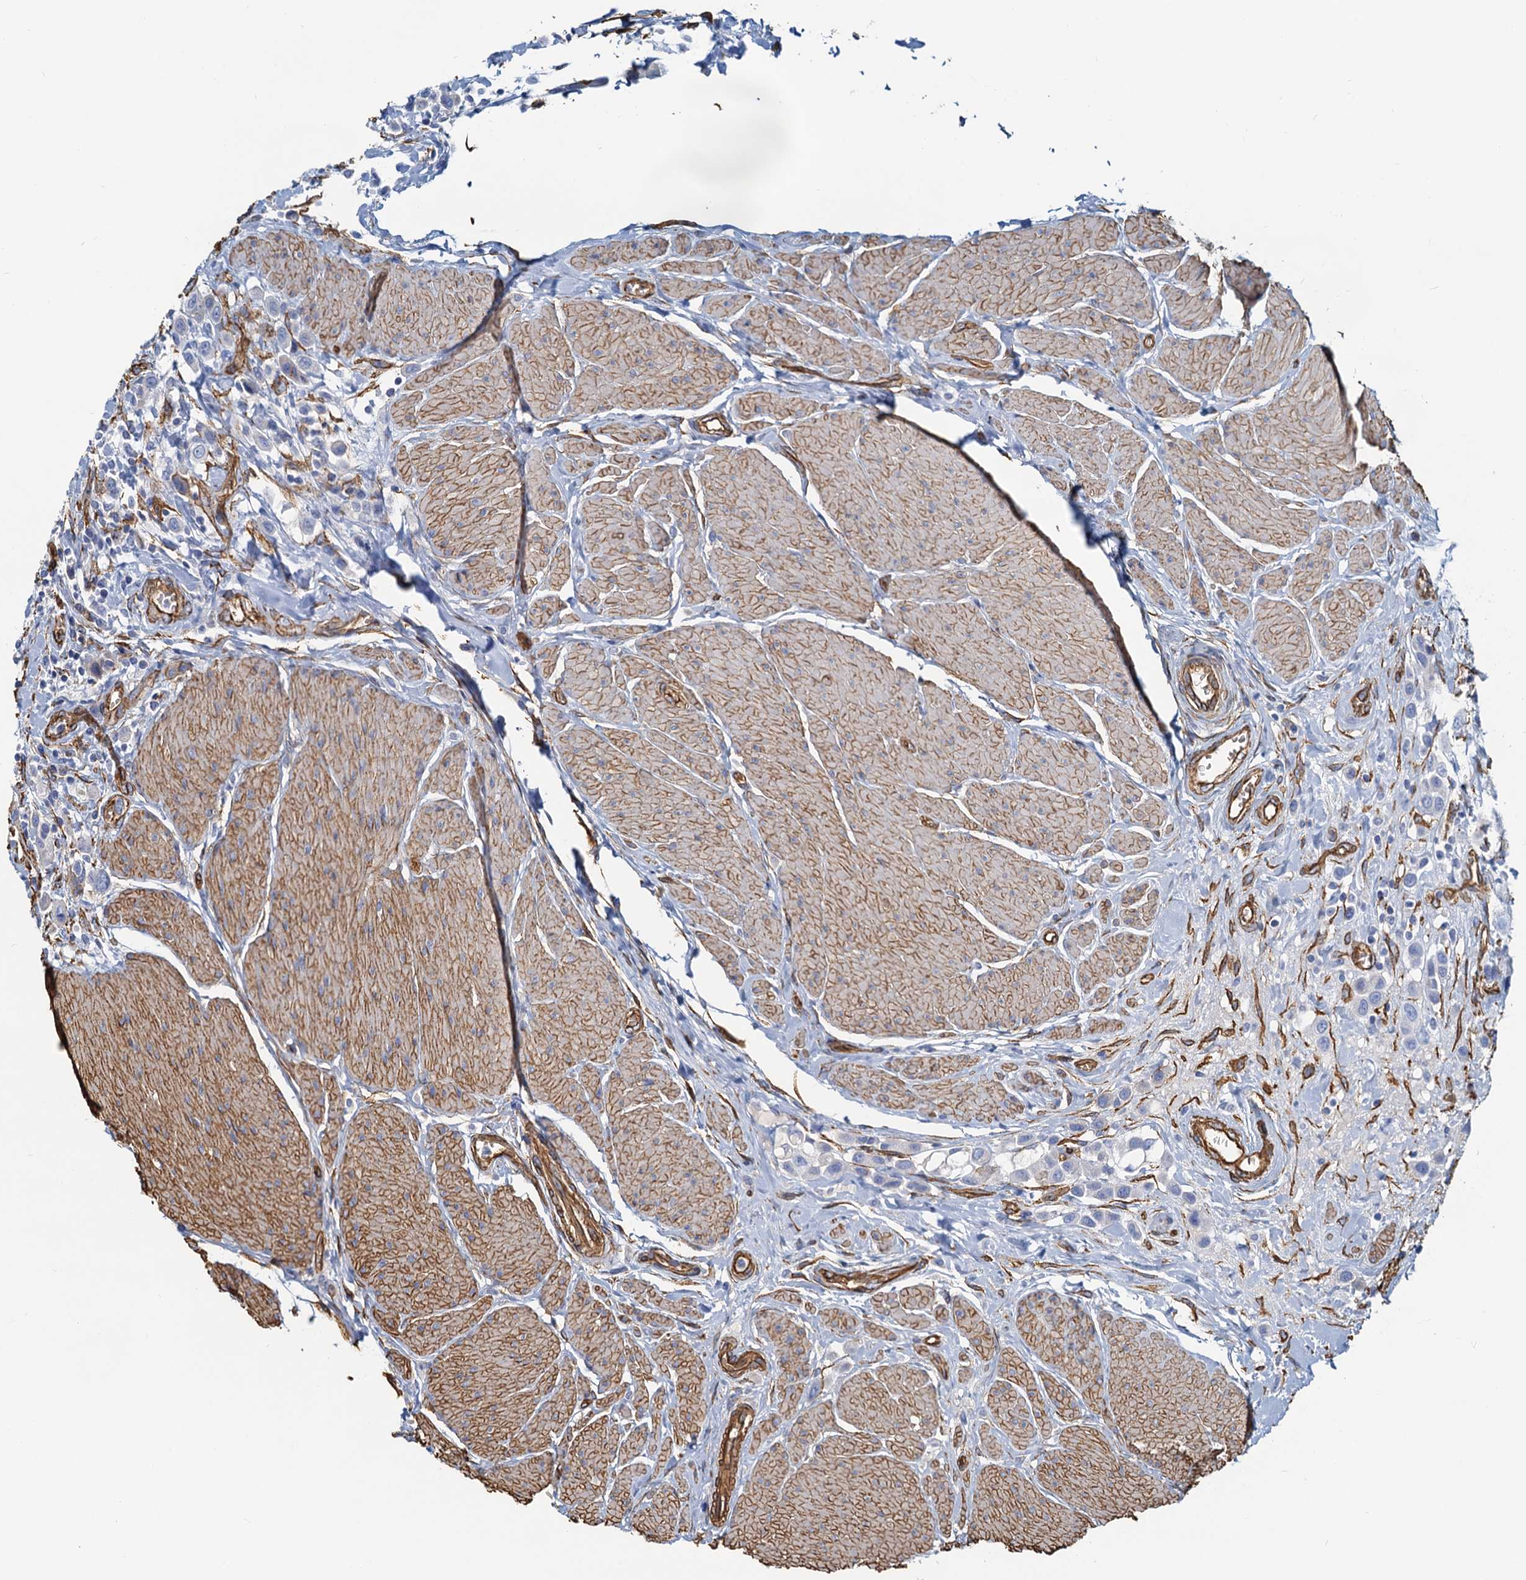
{"staining": {"intensity": "negative", "quantity": "none", "location": "none"}, "tissue": "urothelial cancer", "cell_type": "Tumor cells", "image_type": "cancer", "snomed": [{"axis": "morphology", "description": "Urothelial carcinoma, High grade"}, {"axis": "topography", "description": "Urinary bladder"}], "caption": "The histopathology image demonstrates no staining of tumor cells in high-grade urothelial carcinoma.", "gene": "DGKG", "patient": {"sex": "male", "age": 50}}